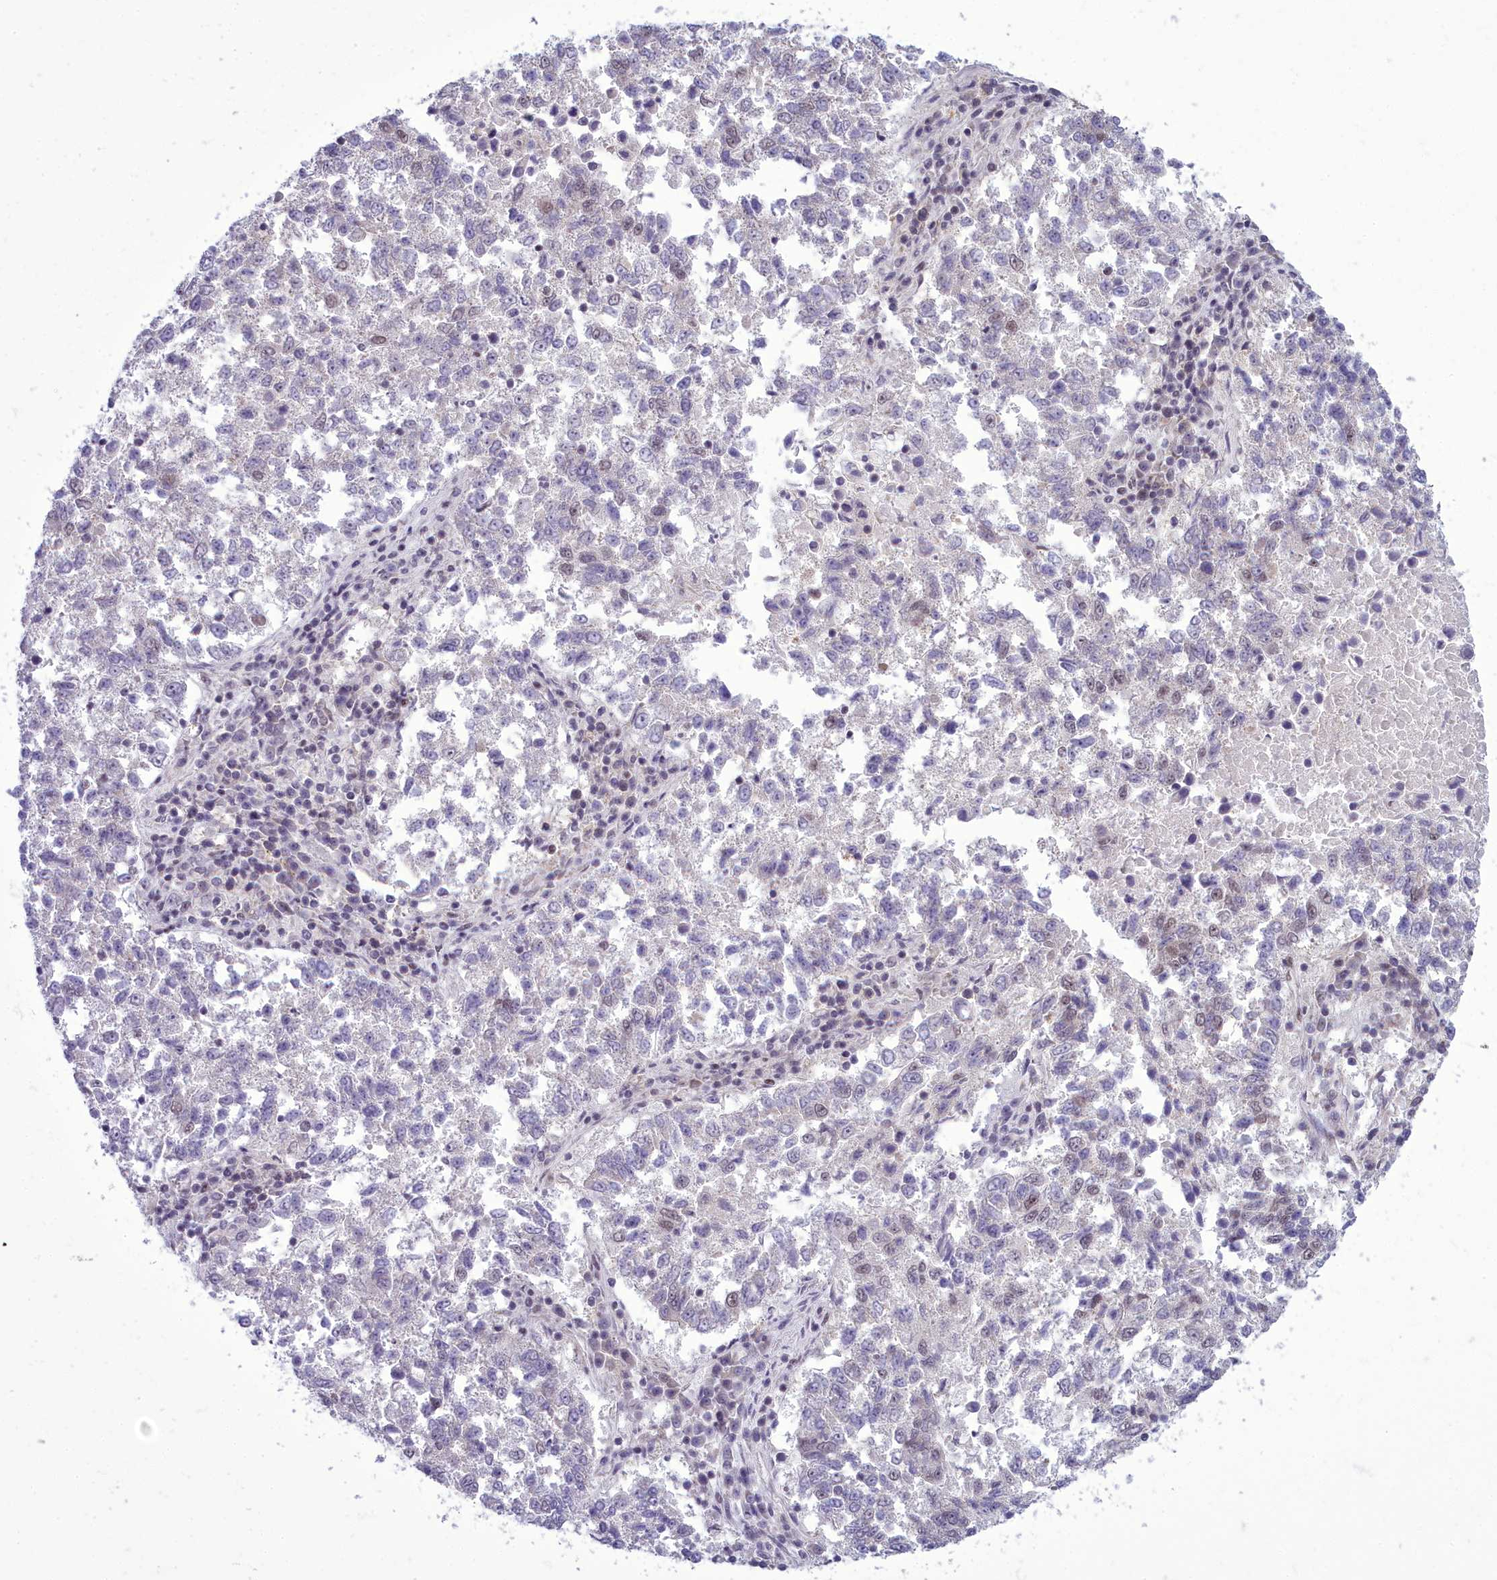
{"staining": {"intensity": "weak", "quantity": "25%-75%", "location": "nuclear"}, "tissue": "lung cancer", "cell_type": "Tumor cells", "image_type": "cancer", "snomed": [{"axis": "morphology", "description": "Squamous cell carcinoma, NOS"}, {"axis": "topography", "description": "Lung"}], "caption": "Immunohistochemistry micrograph of lung cancer (squamous cell carcinoma) stained for a protein (brown), which displays low levels of weak nuclear positivity in approximately 25%-75% of tumor cells.", "gene": "CEACAM19", "patient": {"sex": "male", "age": 73}}